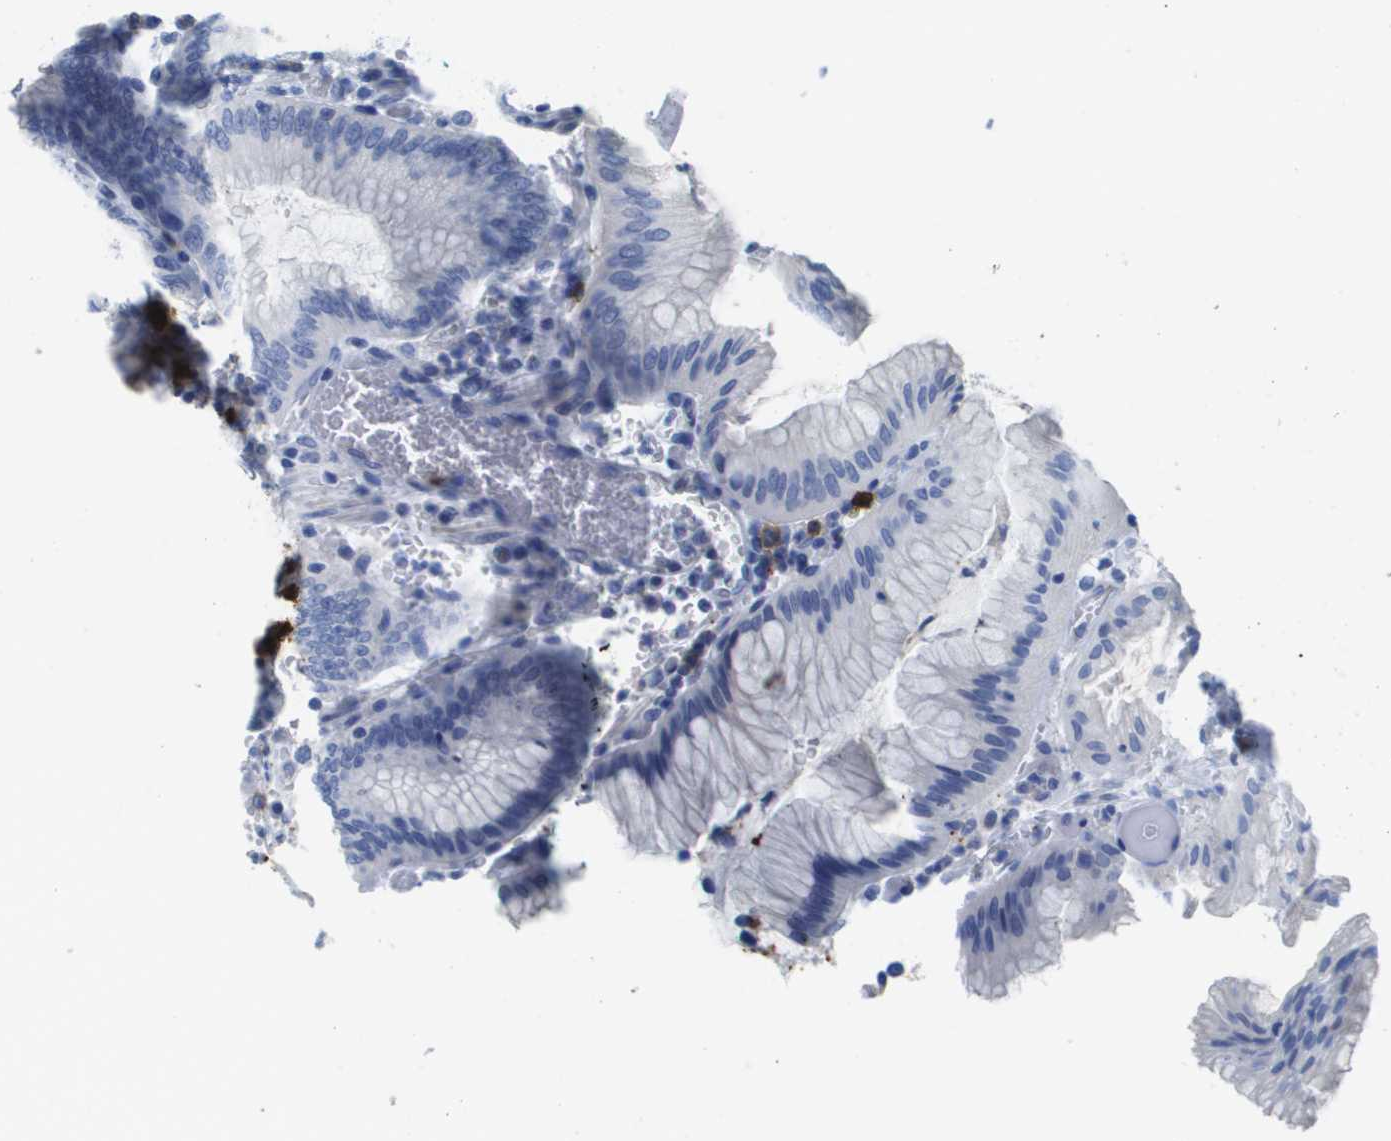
{"staining": {"intensity": "negative", "quantity": "none", "location": "none"}, "tissue": "stomach", "cell_type": "Glandular cells", "image_type": "normal", "snomed": [{"axis": "morphology", "description": "Normal tissue, NOS"}, {"axis": "morphology", "description": "Carcinoid, malignant, NOS"}, {"axis": "topography", "description": "Stomach, upper"}], "caption": "Immunohistochemistry micrograph of unremarkable stomach: human stomach stained with DAB (3,3'-diaminobenzidine) displays no significant protein staining in glandular cells. (DAB (3,3'-diaminobenzidine) immunohistochemistry visualized using brightfield microscopy, high magnification).", "gene": "MS4A1", "patient": {"sex": "male", "age": 39}}